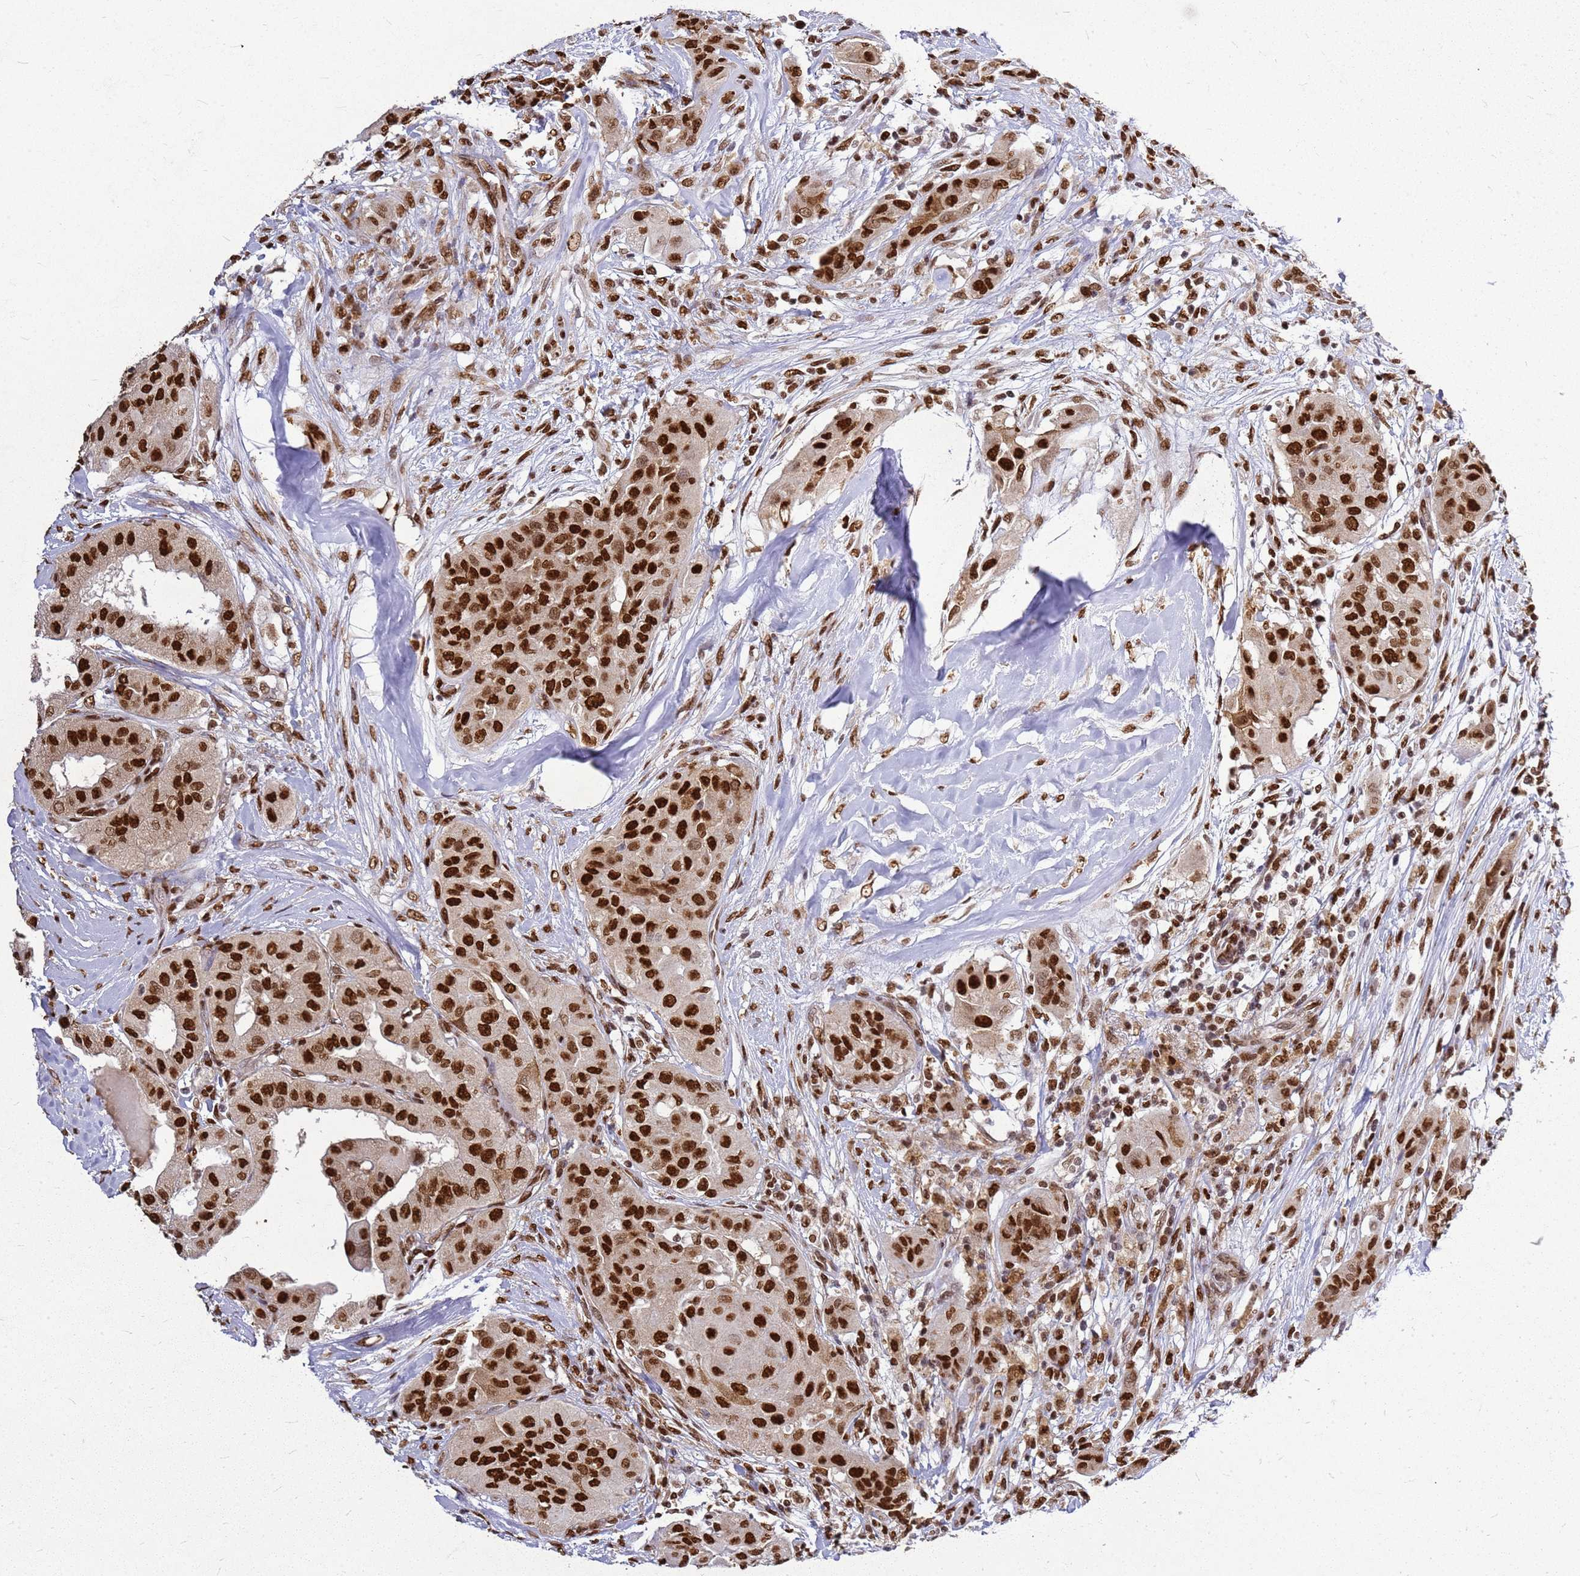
{"staining": {"intensity": "strong", "quantity": ">75%", "location": "nuclear"}, "tissue": "thyroid cancer", "cell_type": "Tumor cells", "image_type": "cancer", "snomed": [{"axis": "morphology", "description": "Papillary adenocarcinoma, NOS"}, {"axis": "topography", "description": "Thyroid gland"}], "caption": "Thyroid cancer stained with a protein marker exhibits strong staining in tumor cells.", "gene": "APEX1", "patient": {"sex": "female", "age": 59}}